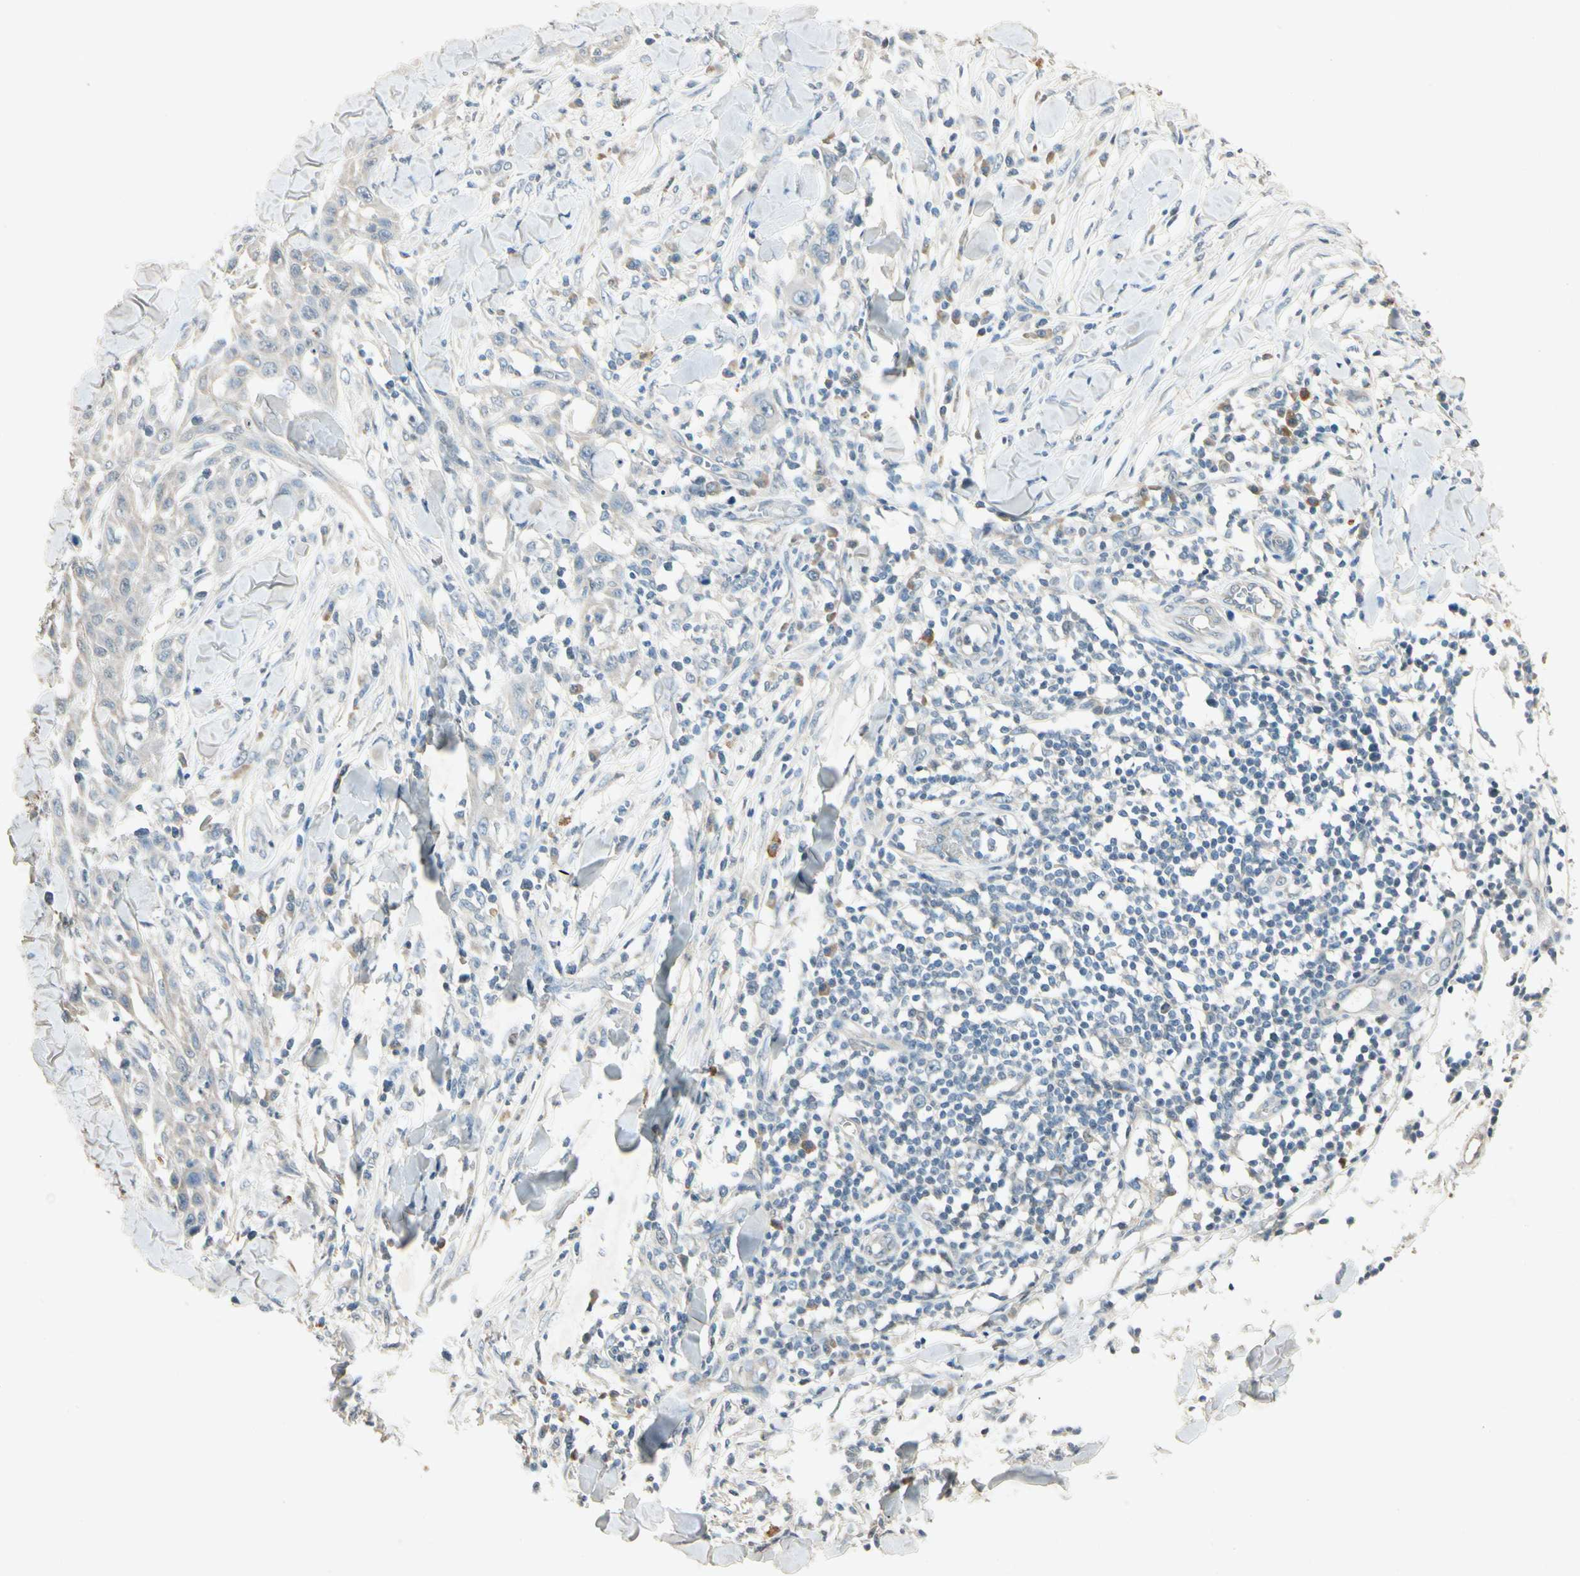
{"staining": {"intensity": "negative", "quantity": "none", "location": "none"}, "tissue": "skin cancer", "cell_type": "Tumor cells", "image_type": "cancer", "snomed": [{"axis": "morphology", "description": "Squamous cell carcinoma, NOS"}, {"axis": "topography", "description": "Skin"}], "caption": "The histopathology image demonstrates no significant staining in tumor cells of skin squamous cell carcinoma.", "gene": "HSPA1B", "patient": {"sex": "male", "age": 24}}